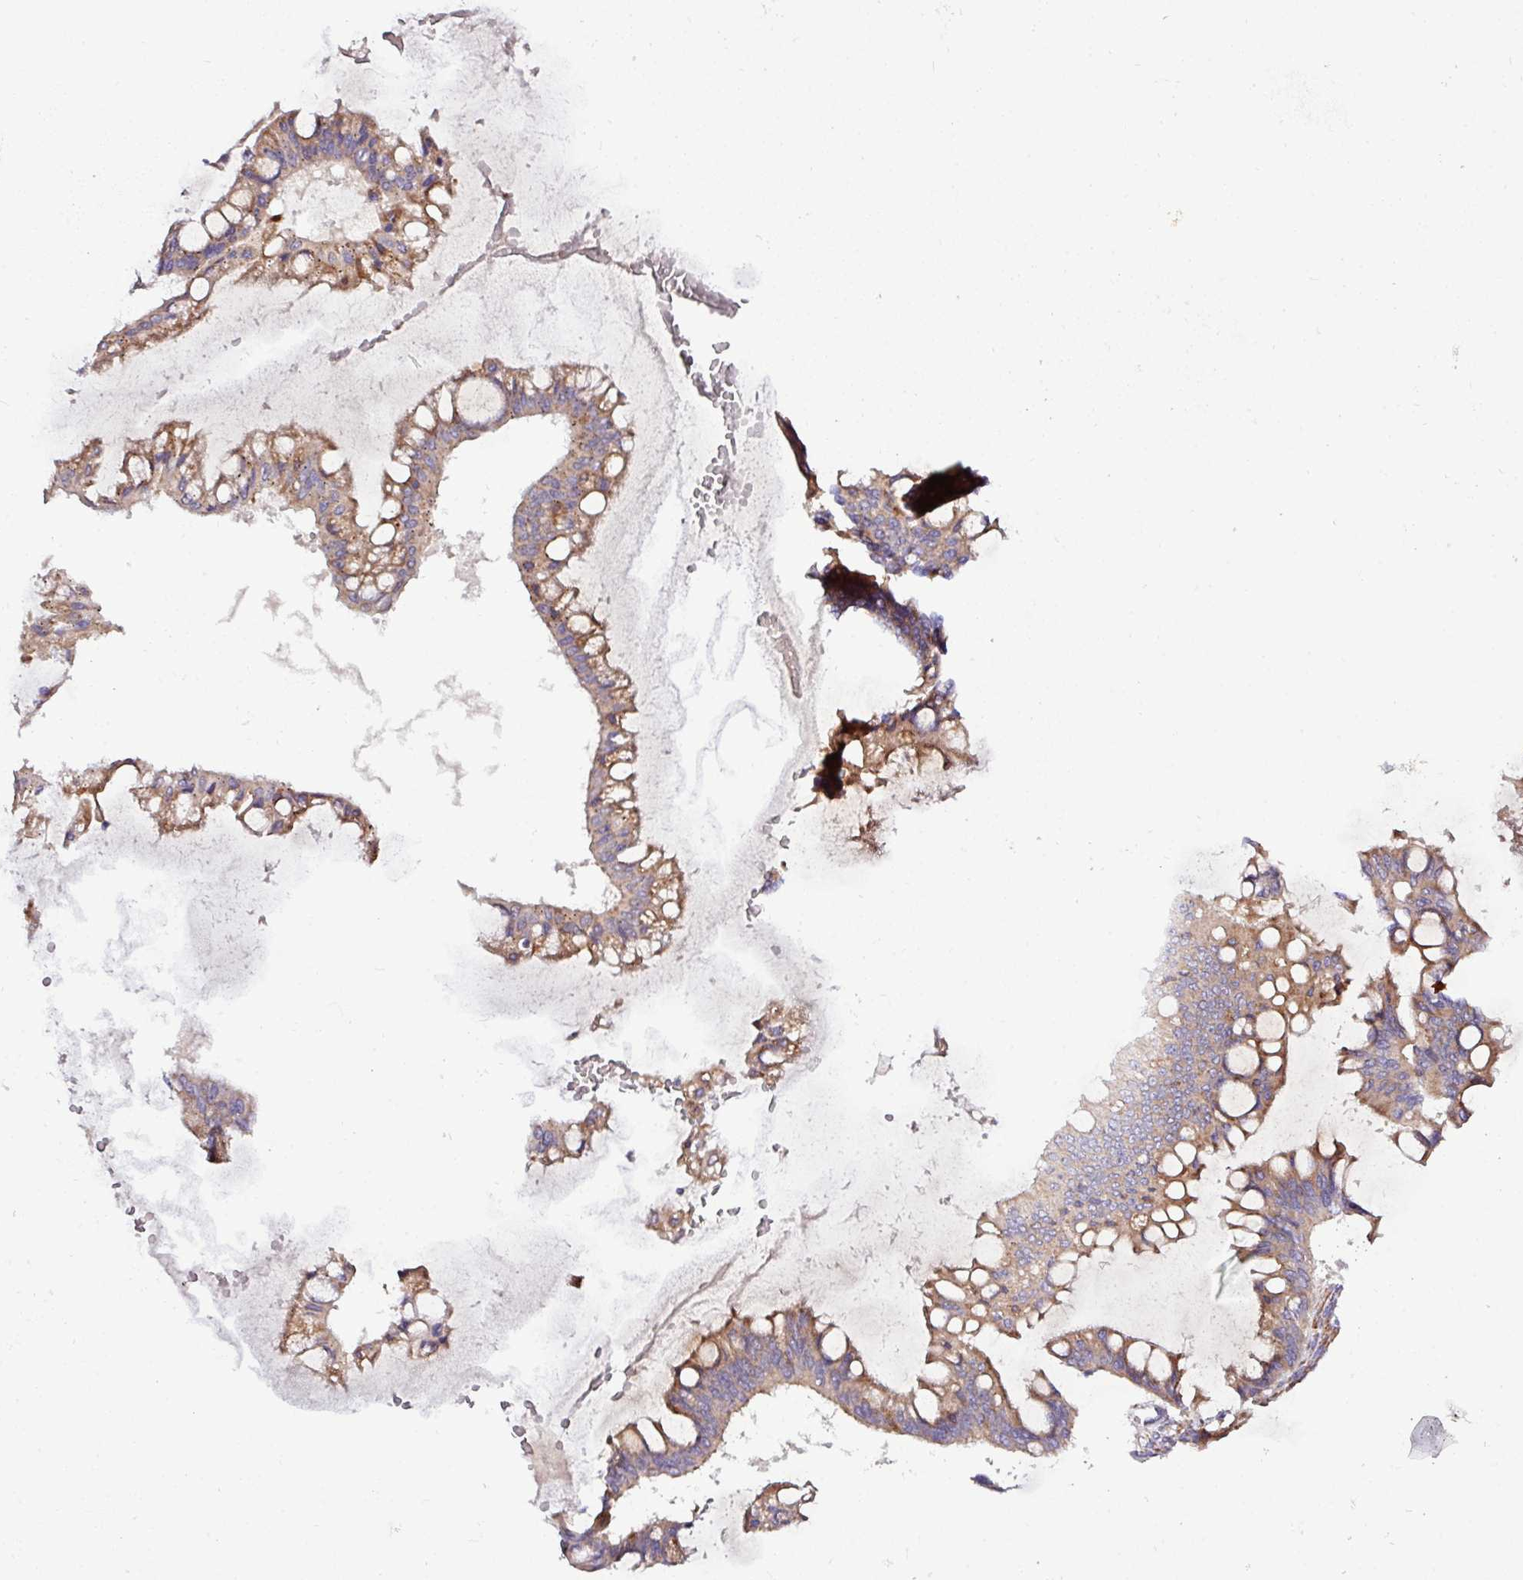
{"staining": {"intensity": "moderate", "quantity": "25%-75%", "location": "cytoplasmic/membranous"}, "tissue": "ovarian cancer", "cell_type": "Tumor cells", "image_type": "cancer", "snomed": [{"axis": "morphology", "description": "Cystadenocarcinoma, mucinous, NOS"}, {"axis": "topography", "description": "Ovary"}], "caption": "Brown immunohistochemical staining in human ovarian mucinous cystadenocarcinoma exhibits moderate cytoplasmic/membranous expression in approximately 25%-75% of tumor cells.", "gene": "TM2D2", "patient": {"sex": "female", "age": 73}}